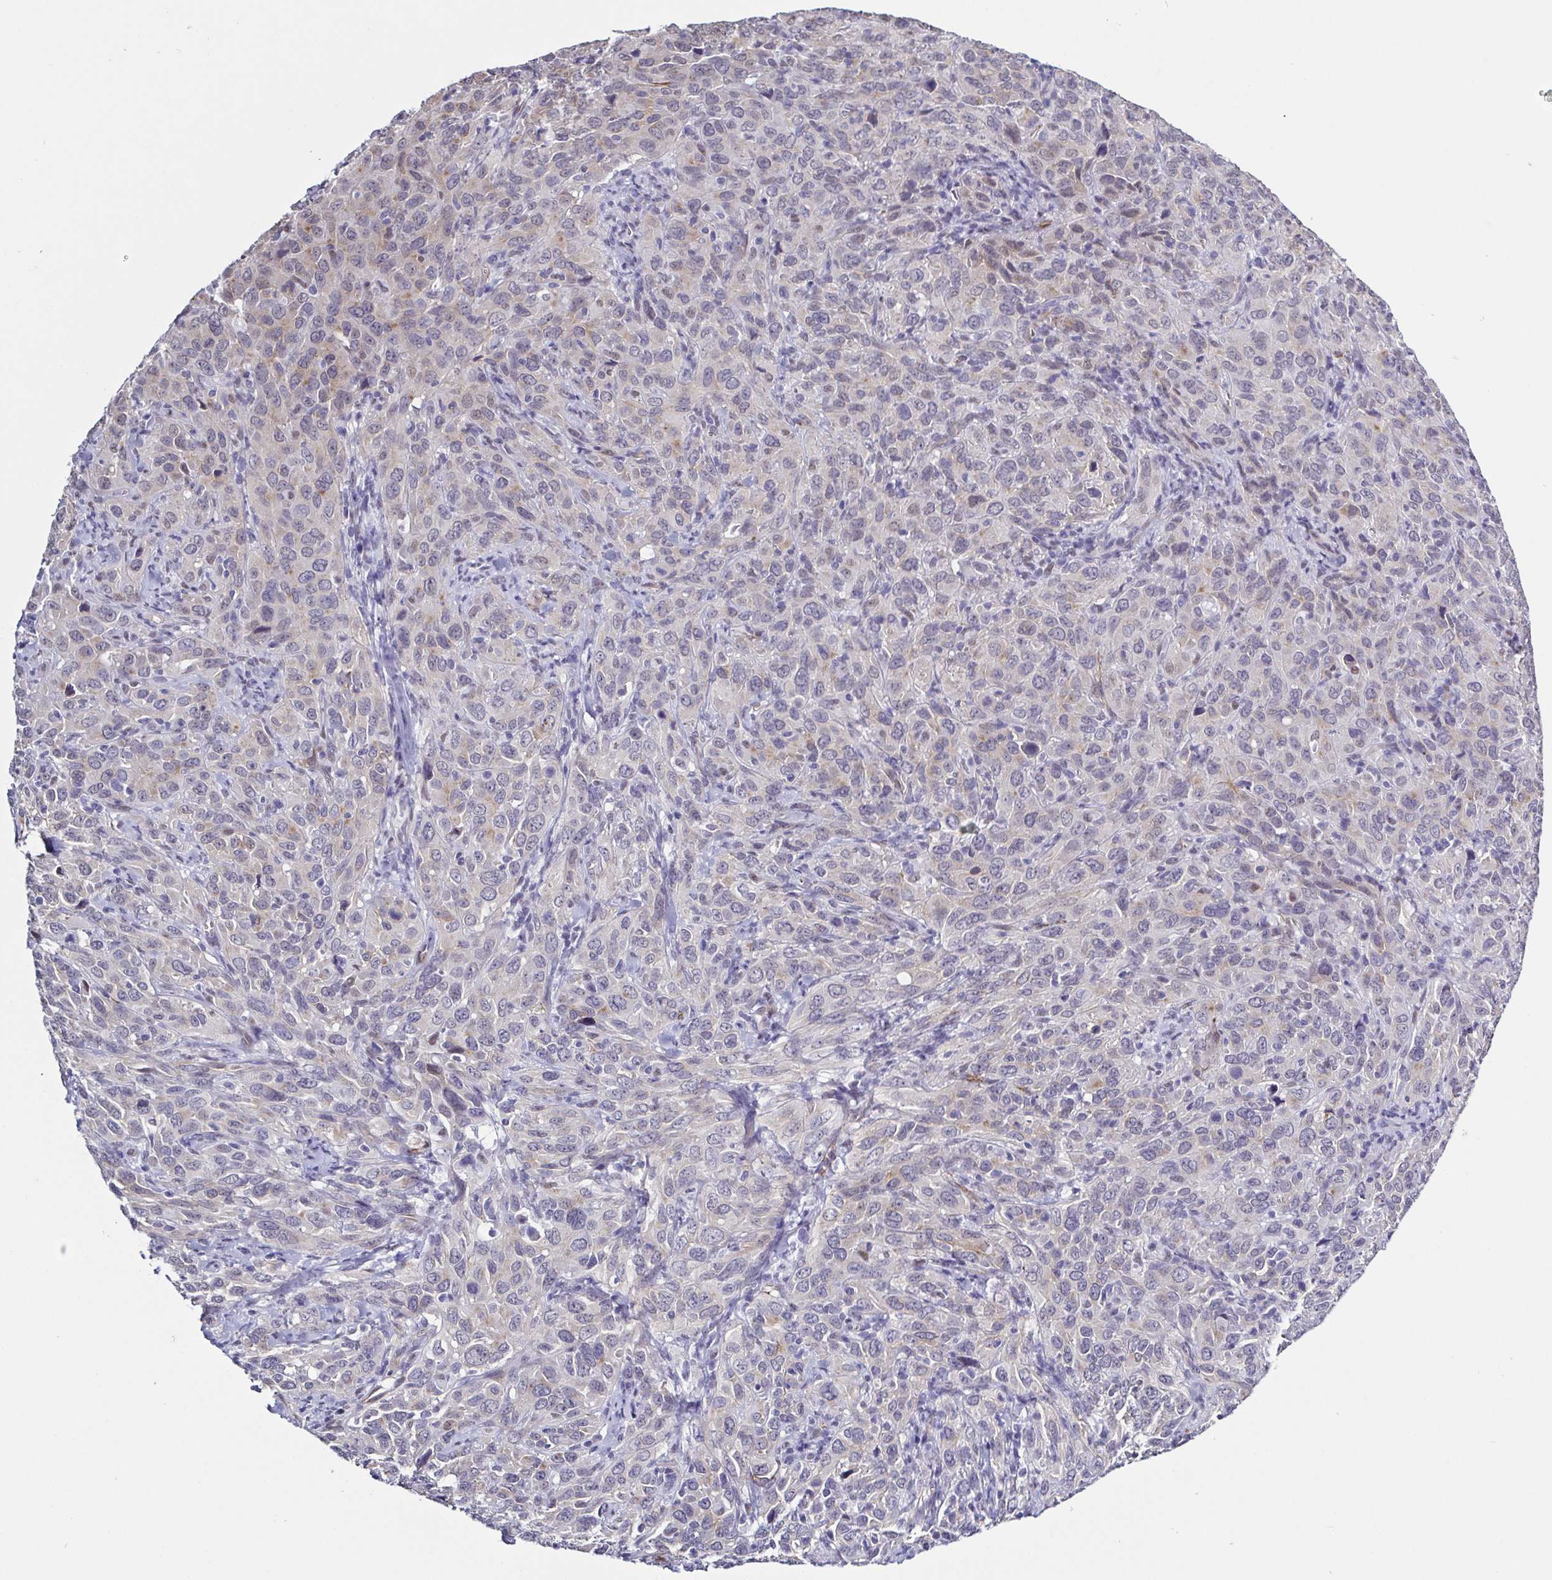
{"staining": {"intensity": "weak", "quantity": "<25%", "location": "cytoplasmic/membranous"}, "tissue": "cervical cancer", "cell_type": "Tumor cells", "image_type": "cancer", "snomed": [{"axis": "morphology", "description": "Normal tissue, NOS"}, {"axis": "morphology", "description": "Squamous cell carcinoma, NOS"}, {"axis": "topography", "description": "Cervix"}], "caption": "This is an immunohistochemistry (IHC) micrograph of cervical squamous cell carcinoma. There is no staining in tumor cells.", "gene": "TMEM92", "patient": {"sex": "female", "age": 51}}